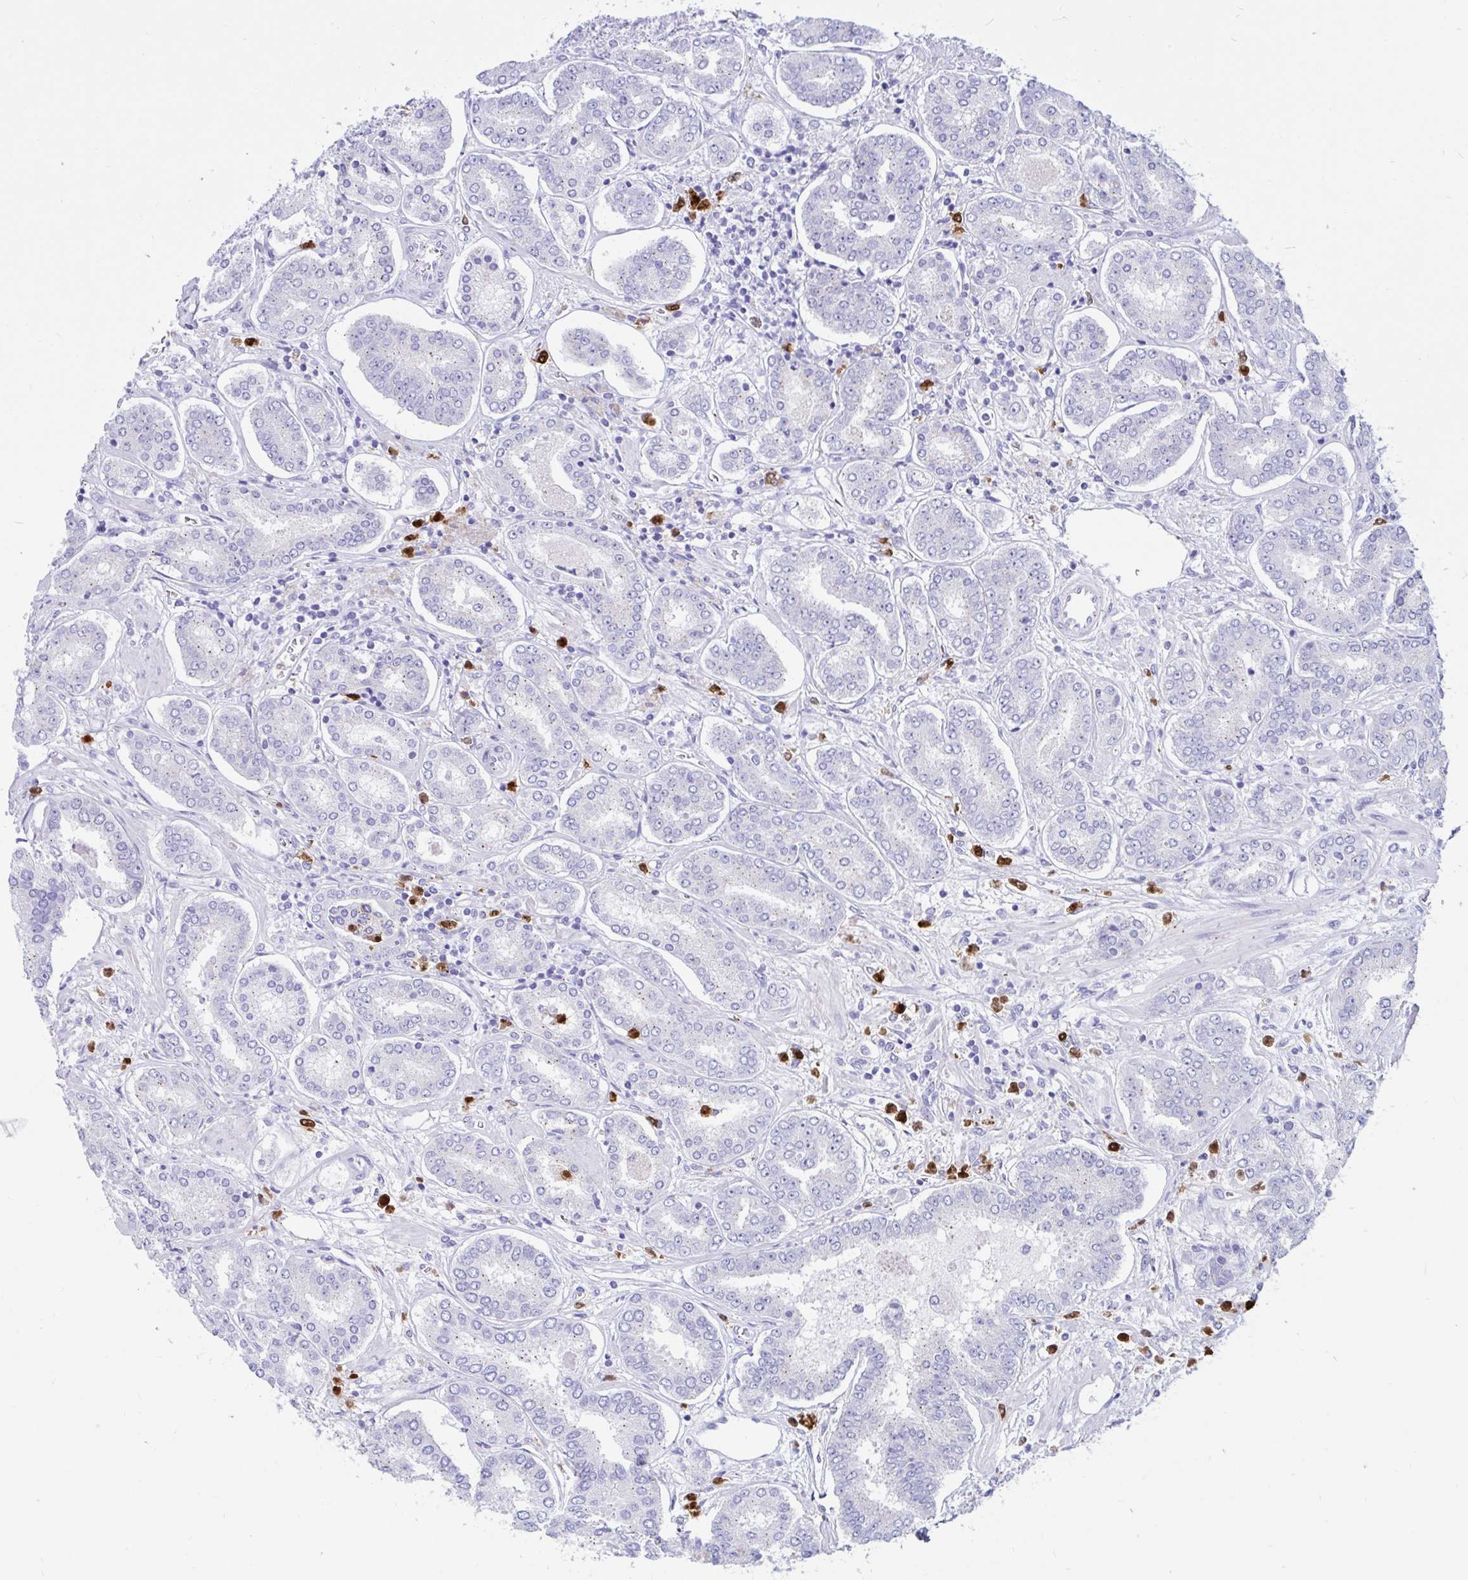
{"staining": {"intensity": "negative", "quantity": "none", "location": "none"}, "tissue": "prostate cancer", "cell_type": "Tumor cells", "image_type": "cancer", "snomed": [{"axis": "morphology", "description": "Adenocarcinoma, High grade"}, {"axis": "topography", "description": "Prostate"}], "caption": "A histopathology image of prostate cancer stained for a protein displays no brown staining in tumor cells.", "gene": "RNASE3", "patient": {"sex": "male", "age": 72}}